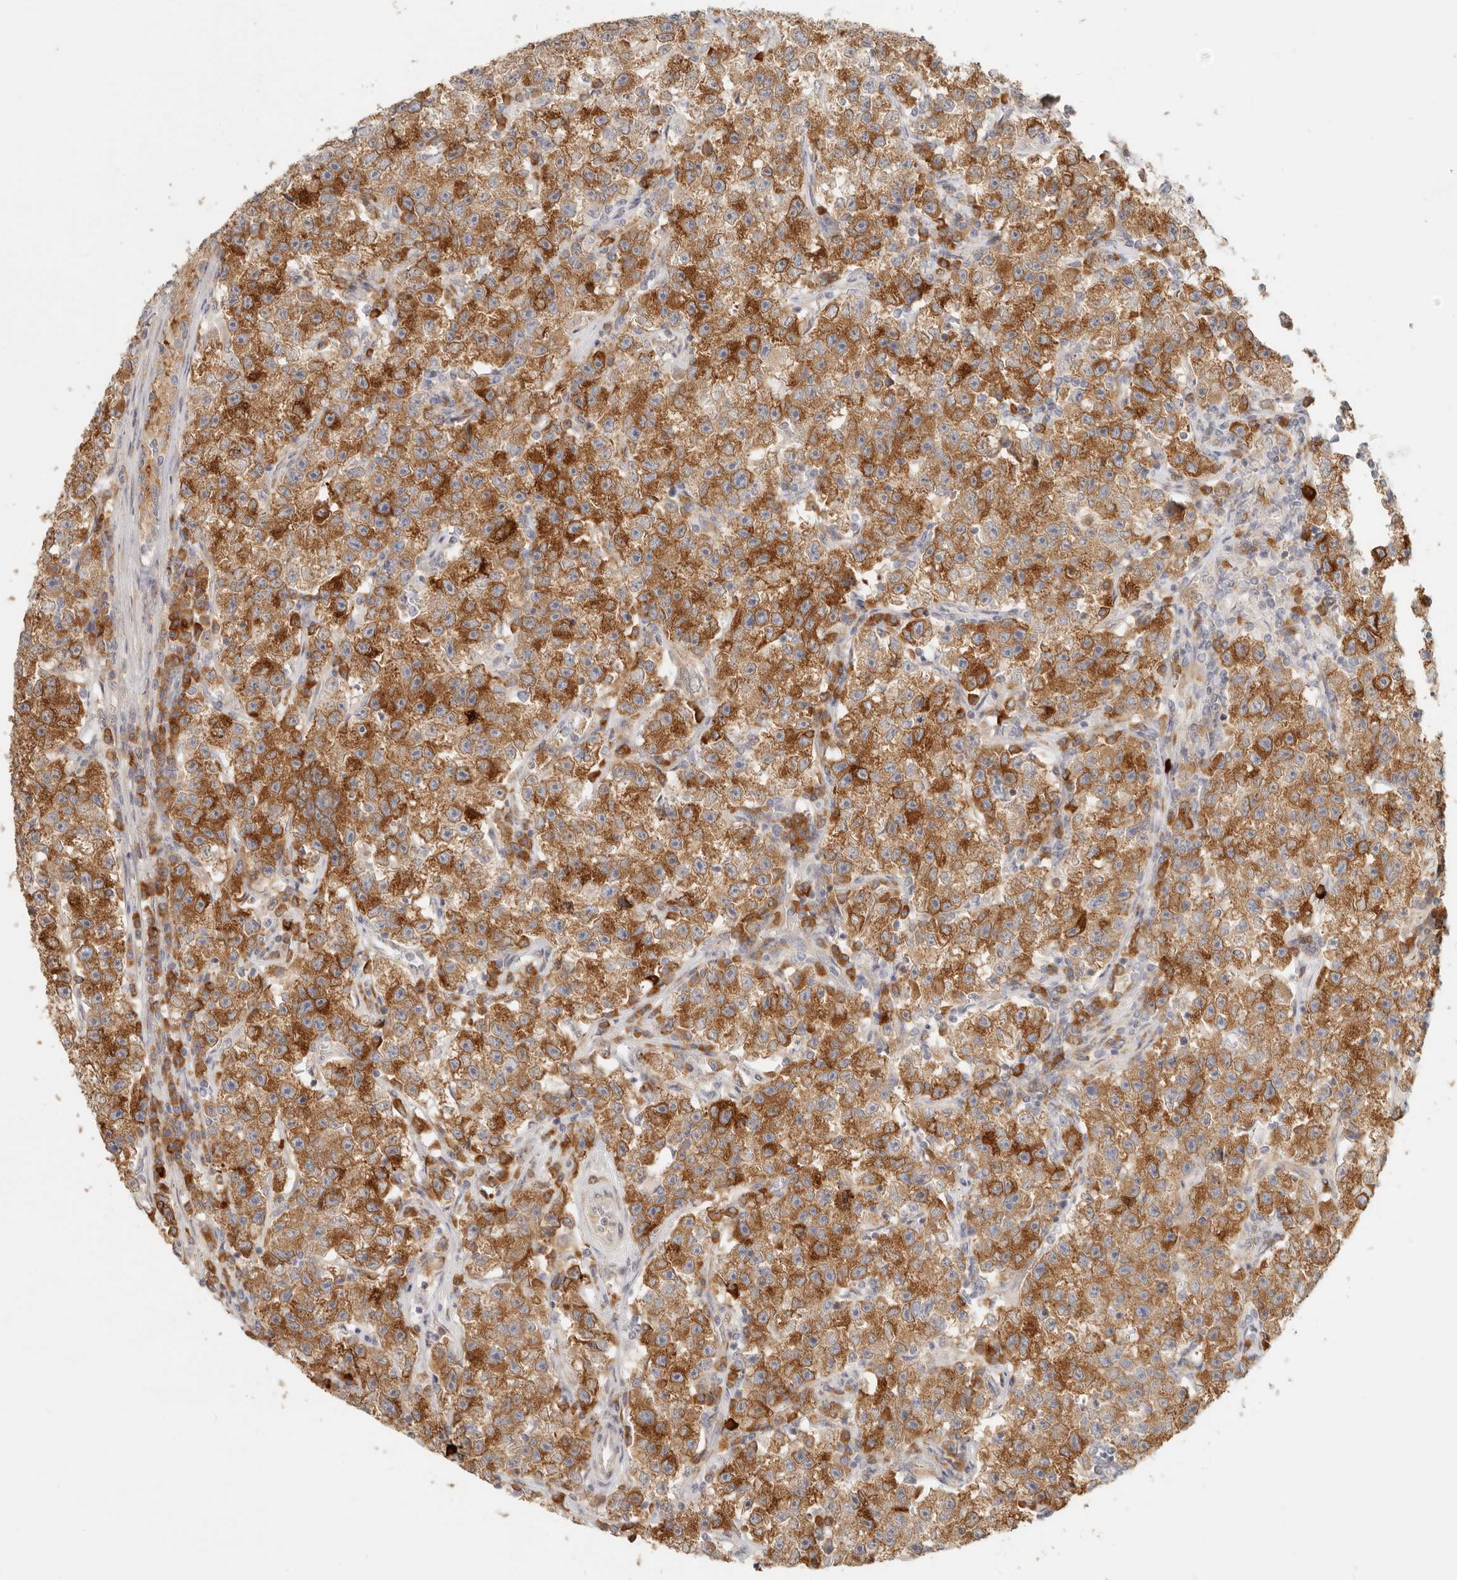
{"staining": {"intensity": "moderate", "quantity": ">75%", "location": "cytoplasmic/membranous"}, "tissue": "testis cancer", "cell_type": "Tumor cells", "image_type": "cancer", "snomed": [{"axis": "morphology", "description": "Seminoma, NOS"}, {"axis": "topography", "description": "Testis"}], "caption": "A brown stain labels moderate cytoplasmic/membranous expression of a protein in testis cancer tumor cells.", "gene": "PABPC4", "patient": {"sex": "male", "age": 22}}